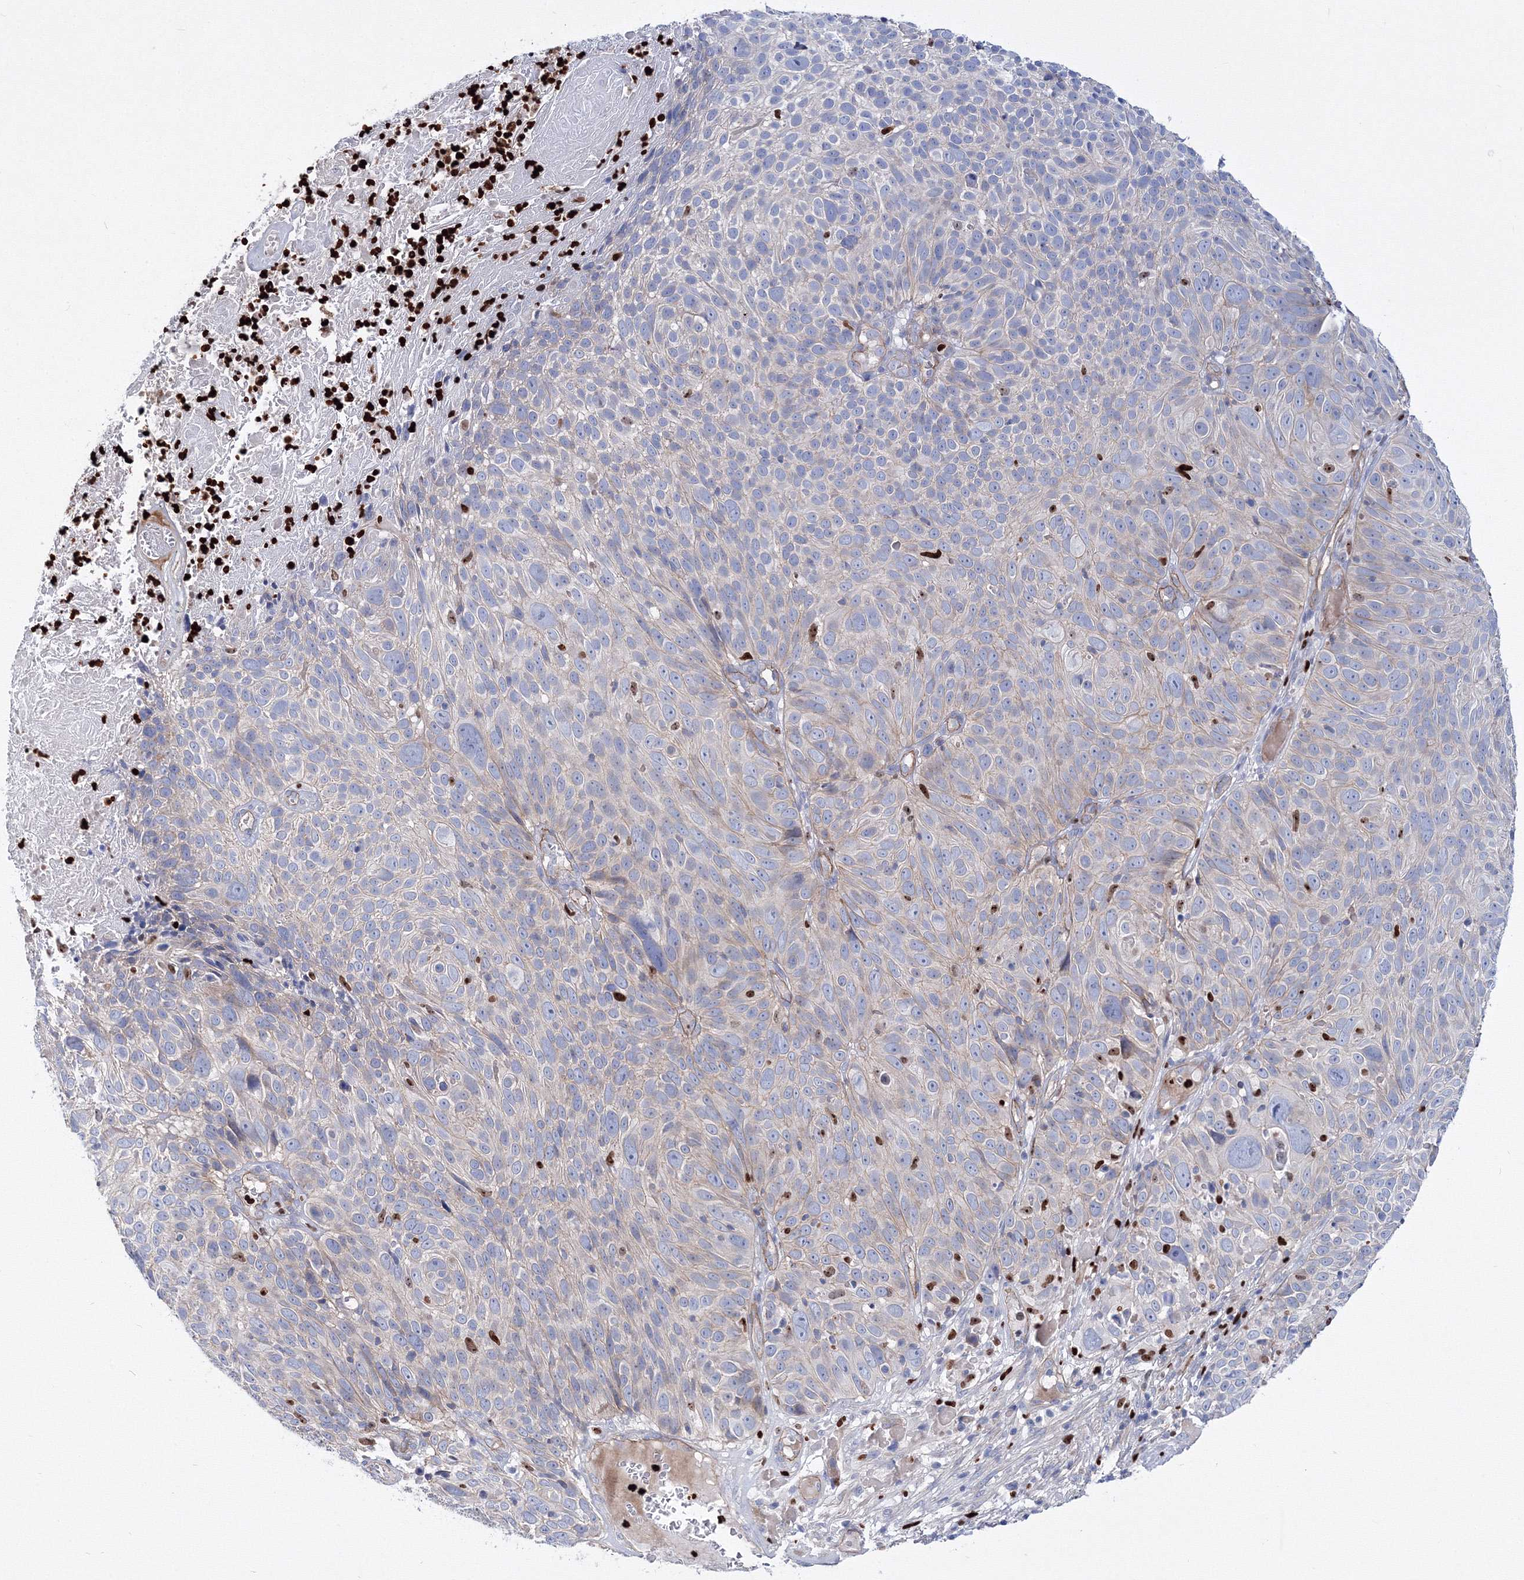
{"staining": {"intensity": "negative", "quantity": "none", "location": "none"}, "tissue": "cervical cancer", "cell_type": "Tumor cells", "image_type": "cancer", "snomed": [{"axis": "morphology", "description": "Squamous cell carcinoma, NOS"}, {"axis": "topography", "description": "Cervix"}], "caption": "Human cervical squamous cell carcinoma stained for a protein using immunohistochemistry (IHC) displays no staining in tumor cells.", "gene": "C11orf52", "patient": {"sex": "female", "age": 74}}